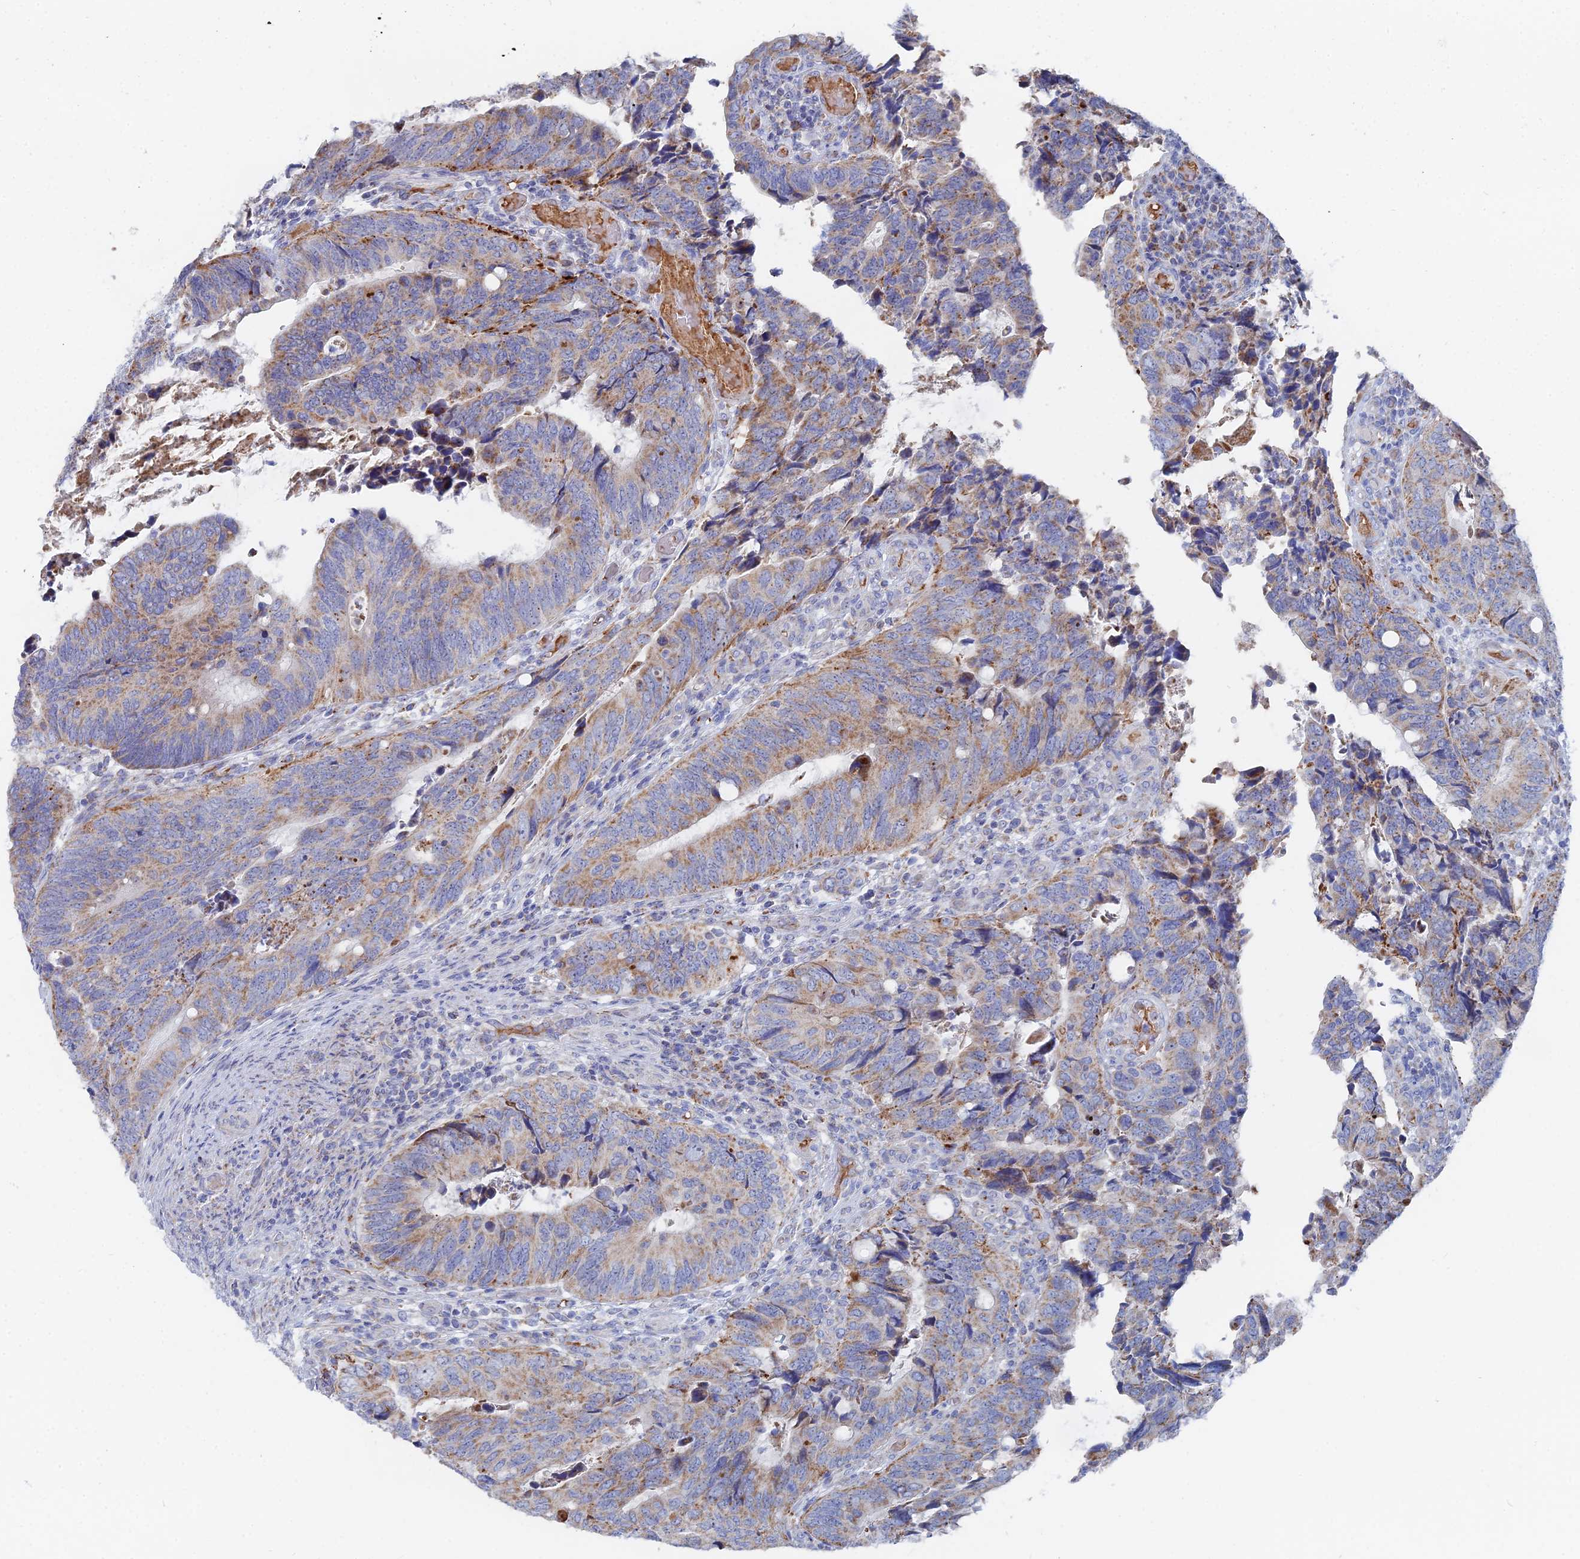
{"staining": {"intensity": "moderate", "quantity": ">75%", "location": "cytoplasmic/membranous"}, "tissue": "colorectal cancer", "cell_type": "Tumor cells", "image_type": "cancer", "snomed": [{"axis": "morphology", "description": "Adenocarcinoma, NOS"}, {"axis": "topography", "description": "Colon"}], "caption": "Colorectal cancer stained for a protein shows moderate cytoplasmic/membranous positivity in tumor cells. (Stains: DAB in brown, nuclei in blue, Microscopy: brightfield microscopy at high magnification).", "gene": "MPC1", "patient": {"sex": "male", "age": 87}}